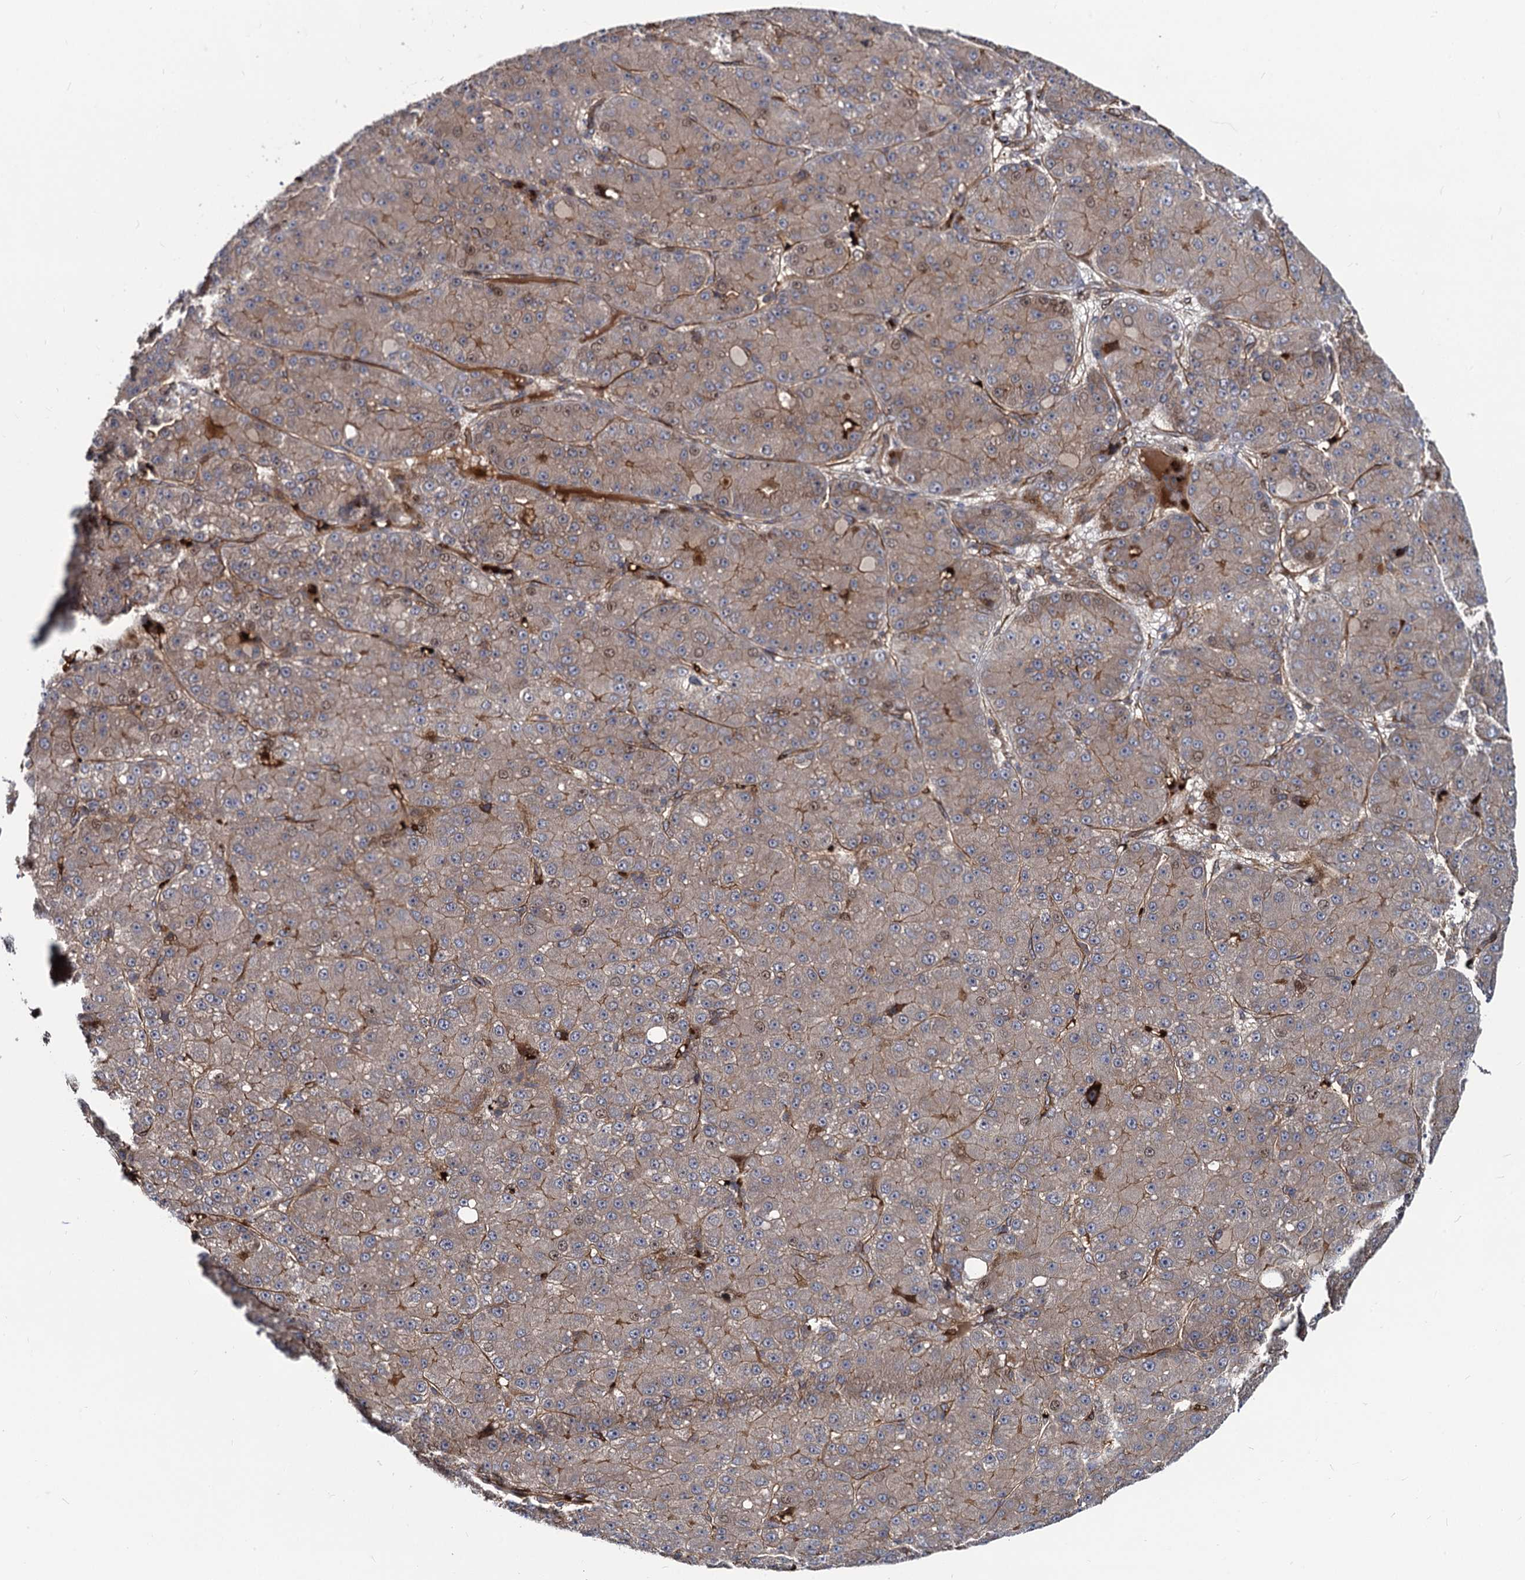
{"staining": {"intensity": "weak", "quantity": ">75%", "location": "cytoplasmic/membranous,nuclear"}, "tissue": "liver cancer", "cell_type": "Tumor cells", "image_type": "cancer", "snomed": [{"axis": "morphology", "description": "Carcinoma, Hepatocellular, NOS"}, {"axis": "topography", "description": "Liver"}], "caption": "Protein staining demonstrates weak cytoplasmic/membranous and nuclear staining in approximately >75% of tumor cells in liver cancer (hepatocellular carcinoma). Ihc stains the protein in brown and the nuclei are stained blue.", "gene": "KXD1", "patient": {"sex": "male", "age": 67}}